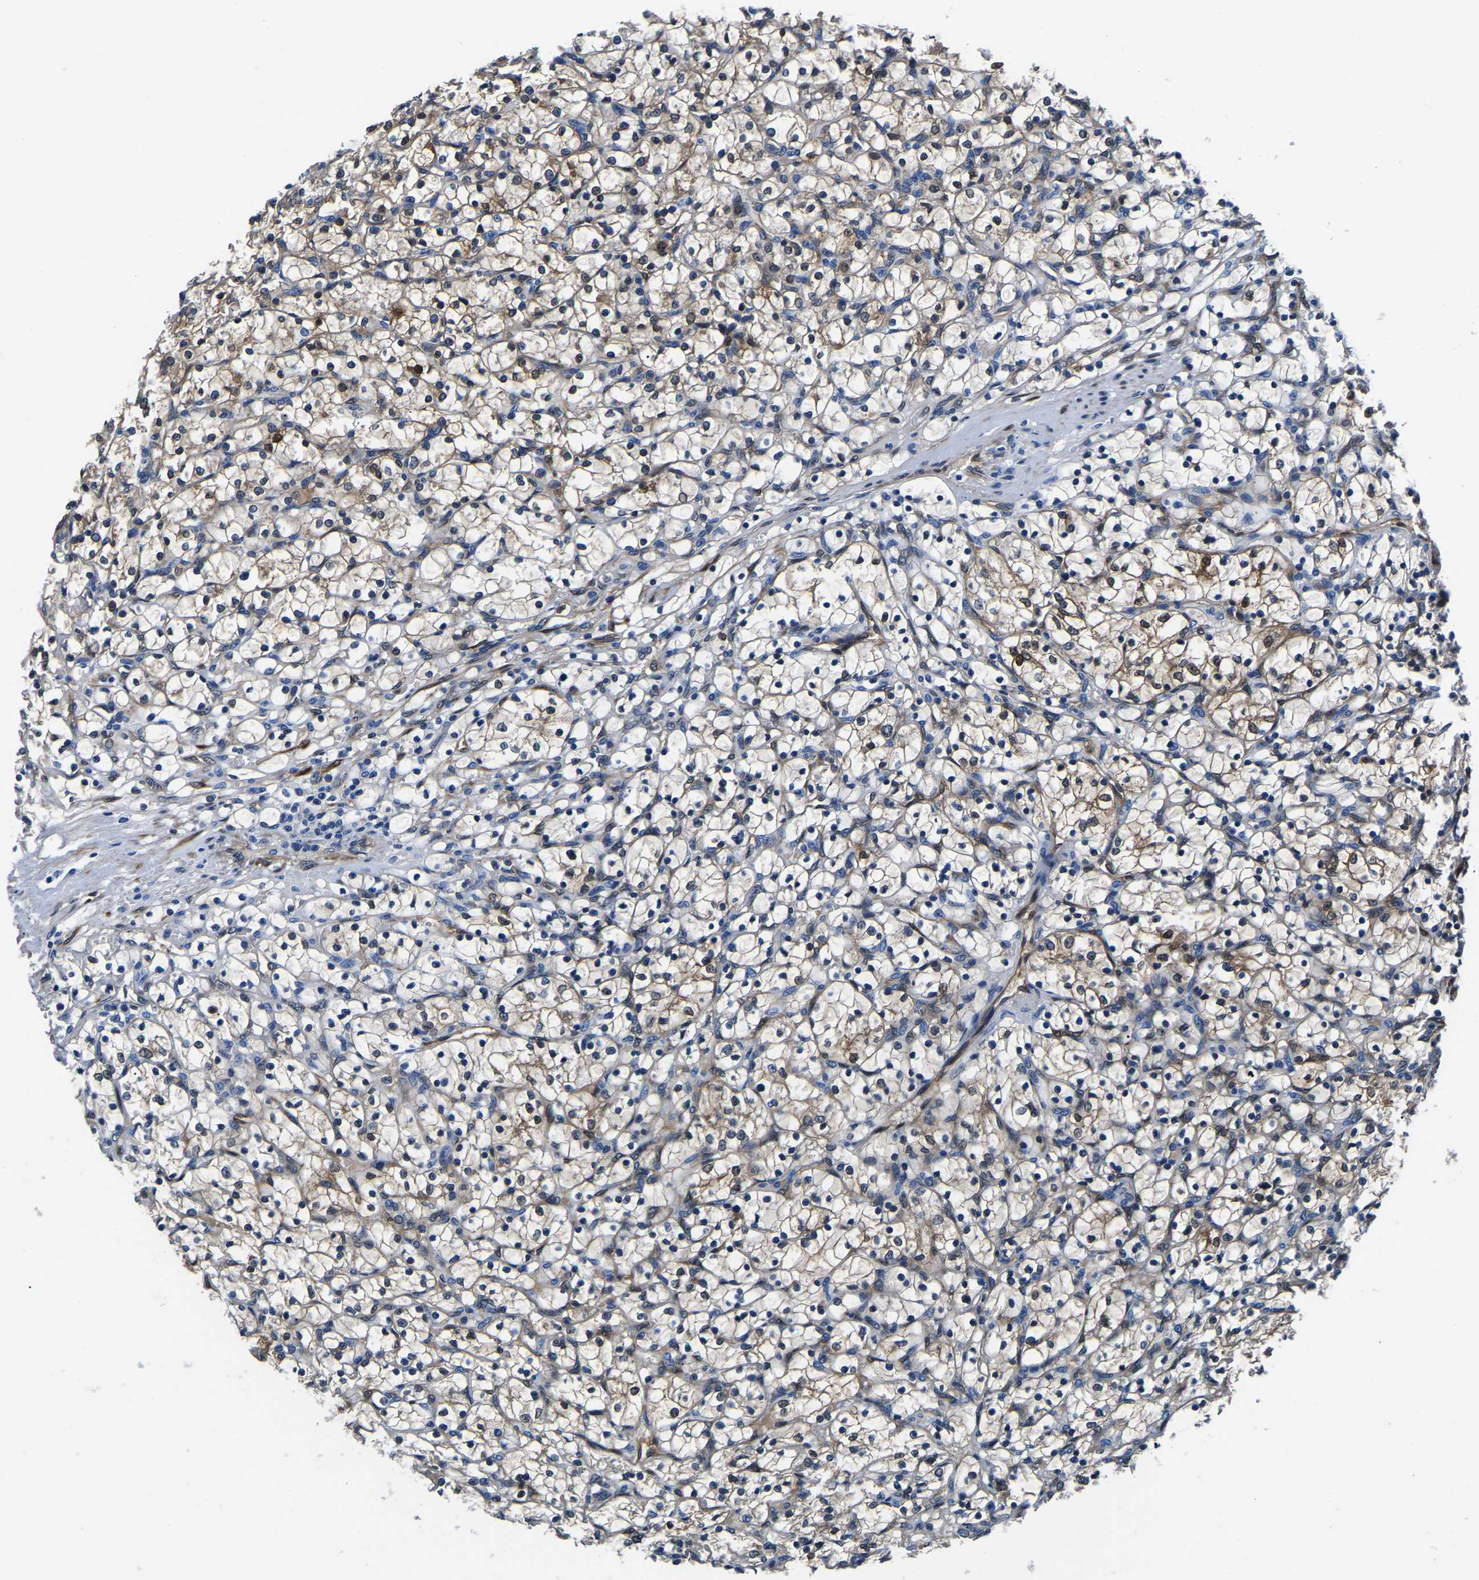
{"staining": {"intensity": "weak", "quantity": "25%-75%", "location": "cytoplasmic/membranous"}, "tissue": "renal cancer", "cell_type": "Tumor cells", "image_type": "cancer", "snomed": [{"axis": "morphology", "description": "Adenocarcinoma, NOS"}, {"axis": "topography", "description": "Kidney"}], "caption": "Human adenocarcinoma (renal) stained with a protein marker shows weak staining in tumor cells.", "gene": "S100A13", "patient": {"sex": "female", "age": 69}}